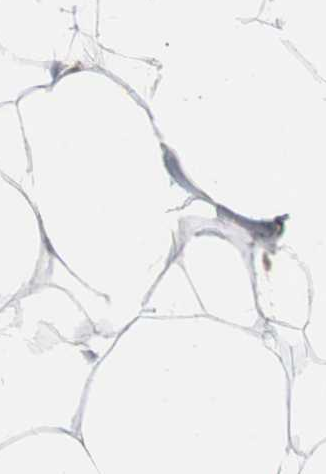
{"staining": {"intensity": "negative", "quantity": "none", "location": "none"}, "tissue": "adipose tissue", "cell_type": "Adipocytes", "image_type": "normal", "snomed": [{"axis": "morphology", "description": "Normal tissue, NOS"}, {"axis": "topography", "description": "Breast"}, {"axis": "topography", "description": "Adipose tissue"}], "caption": "Adipocytes are negative for brown protein staining in normal adipose tissue. (DAB (3,3'-diaminobenzidine) immunohistochemistry (IHC), high magnification).", "gene": "MED27", "patient": {"sex": "female", "age": 25}}